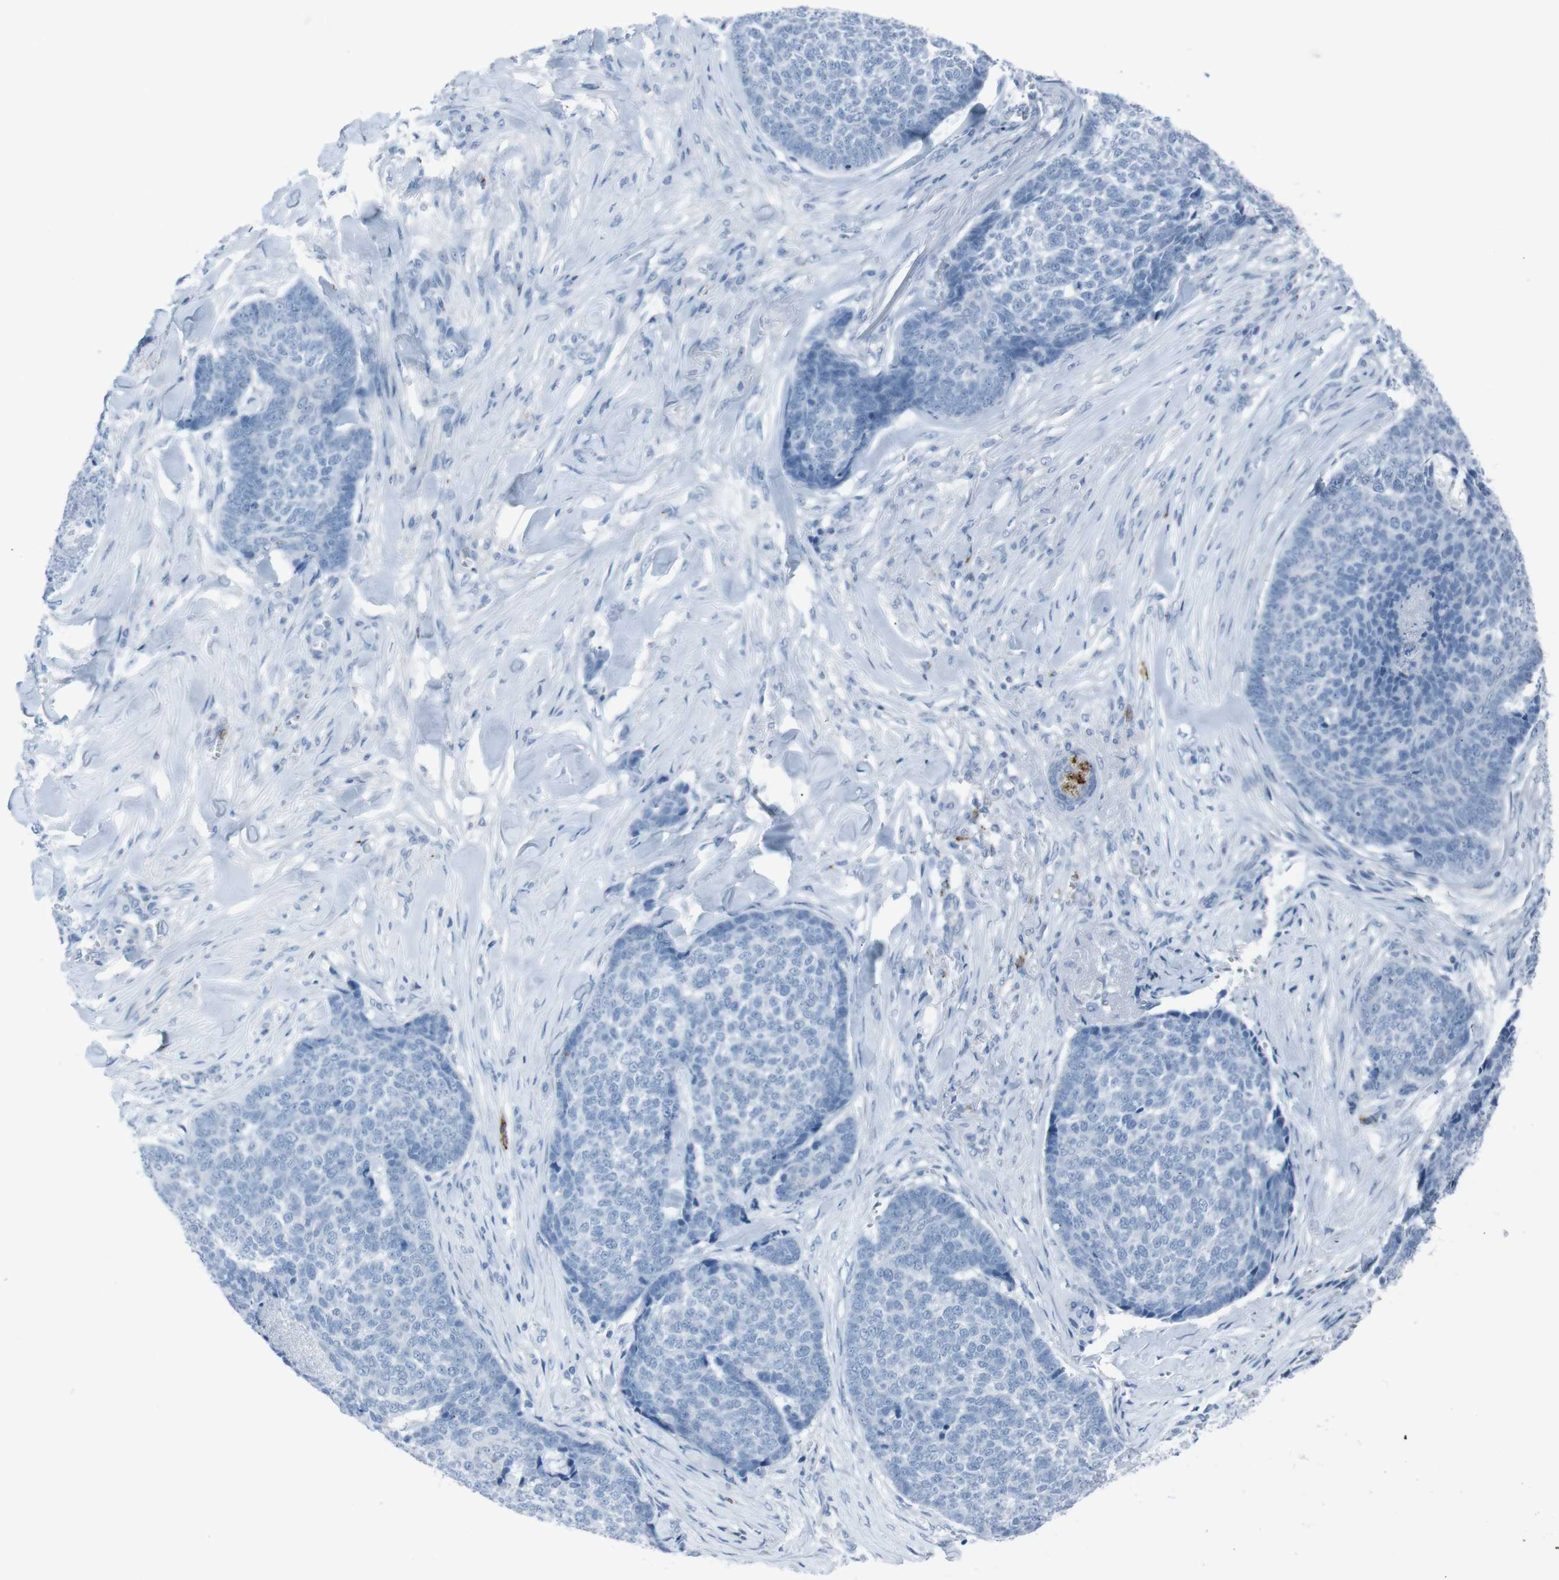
{"staining": {"intensity": "negative", "quantity": "none", "location": "none"}, "tissue": "skin cancer", "cell_type": "Tumor cells", "image_type": "cancer", "snomed": [{"axis": "morphology", "description": "Basal cell carcinoma"}, {"axis": "topography", "description": "Skin"}], "caption": "A high-resolution image shows IHC staining of skin basal cell carcinoma, which reveals no significant staining in tumor cells.", "gene": "ST6GAL1", "patient": {"sex": "male", "age": 84}}